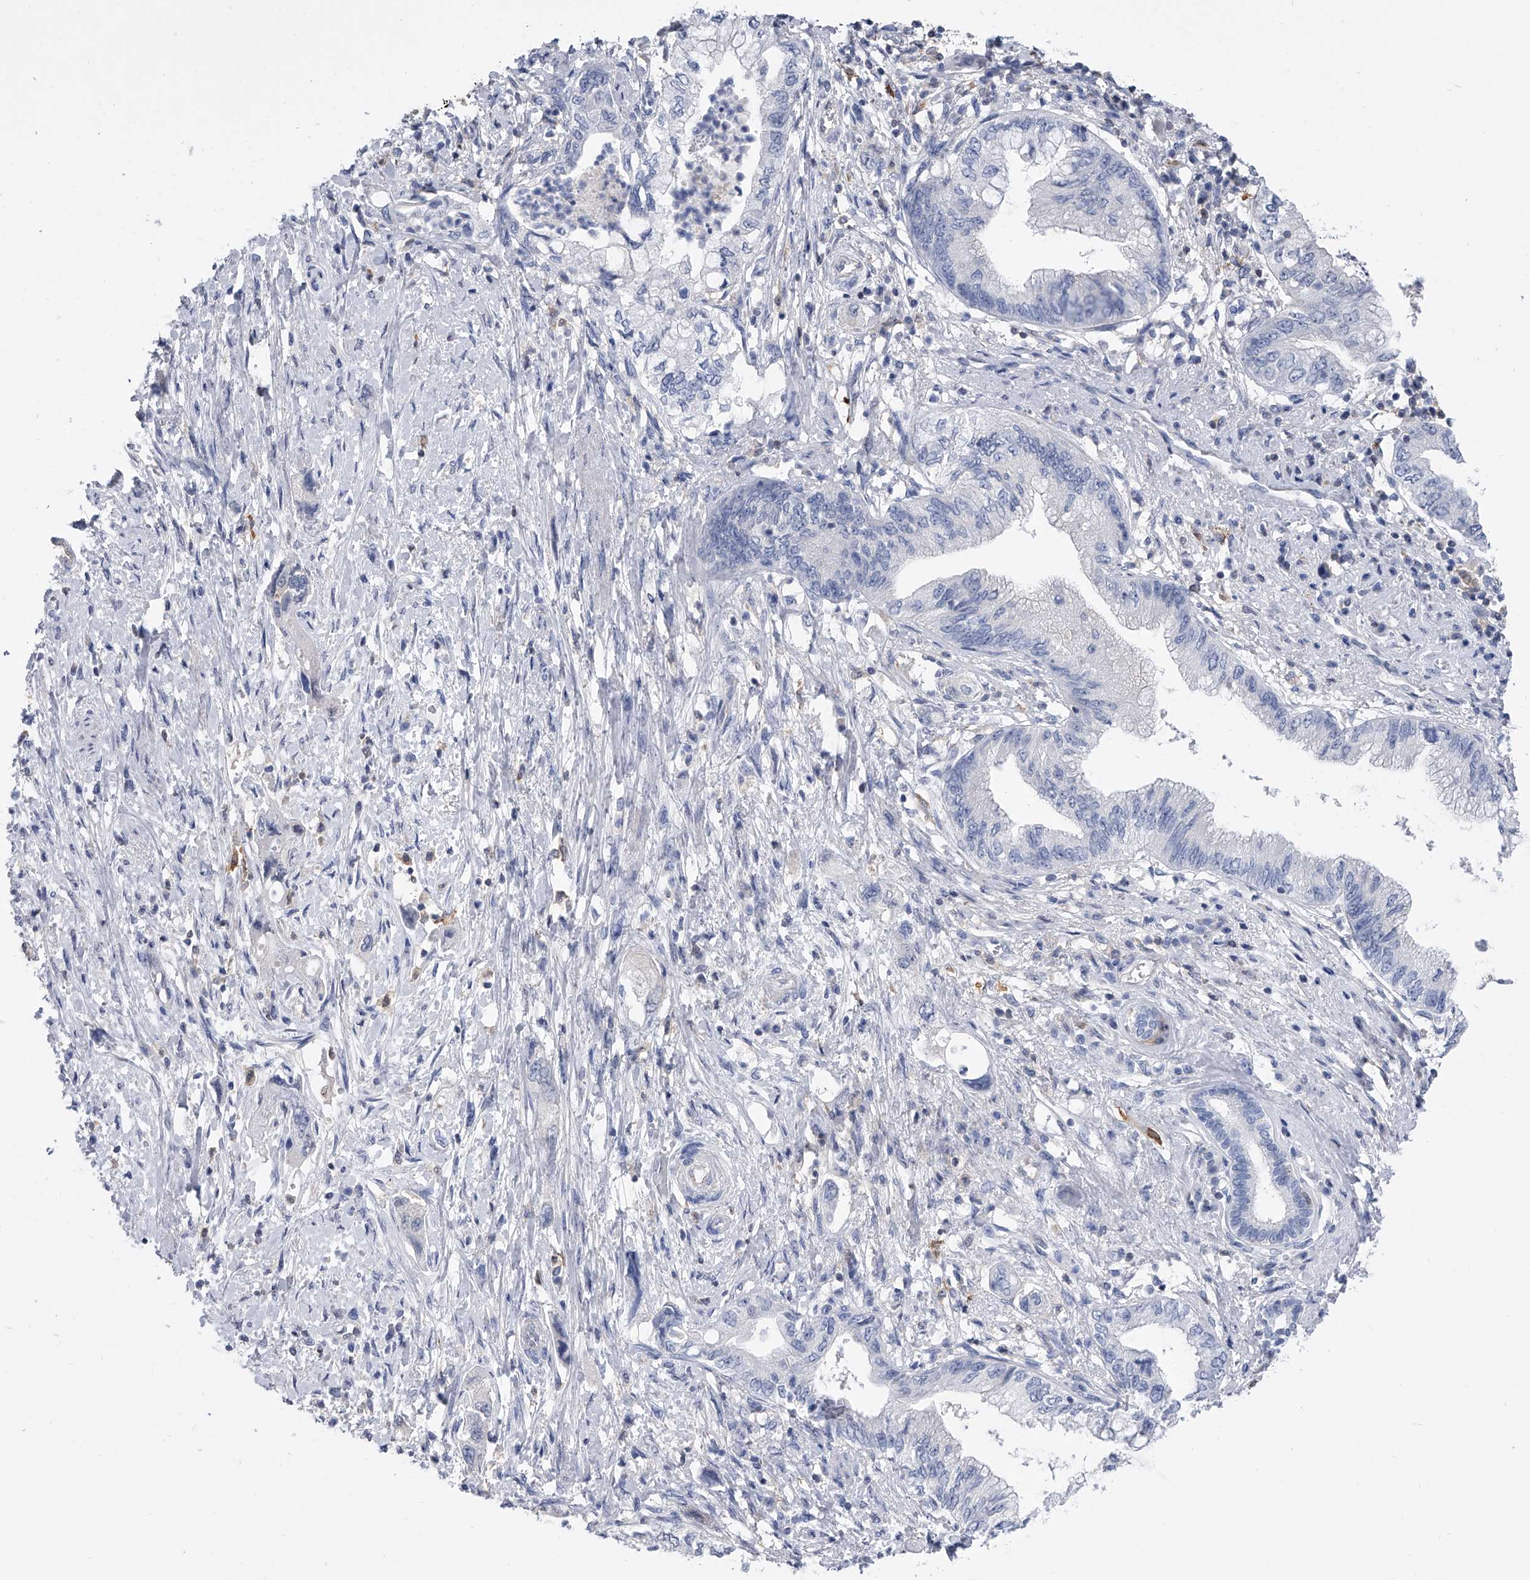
{"staining": {"intensity": "negative", "quantity": "none", "location": "none"}, "tissue": "pancreatic cancer", "cell_type": "Tumor cells", "image_type": "cancer", "snomed": [{"axis": "morphology", "description": "Adenocarcinoma, NOS"}, {"axis": "topography", "description": "Pancreas"}], "caption": "Immunohistochemistry (IHC) micrograph of adenocarcinoma (pancreatic) stained for a protein (brown), which exhibits no positivity in tumor cells.", "gene": "SERPINB9", "patient": {"sex": "female", "age": 73}}